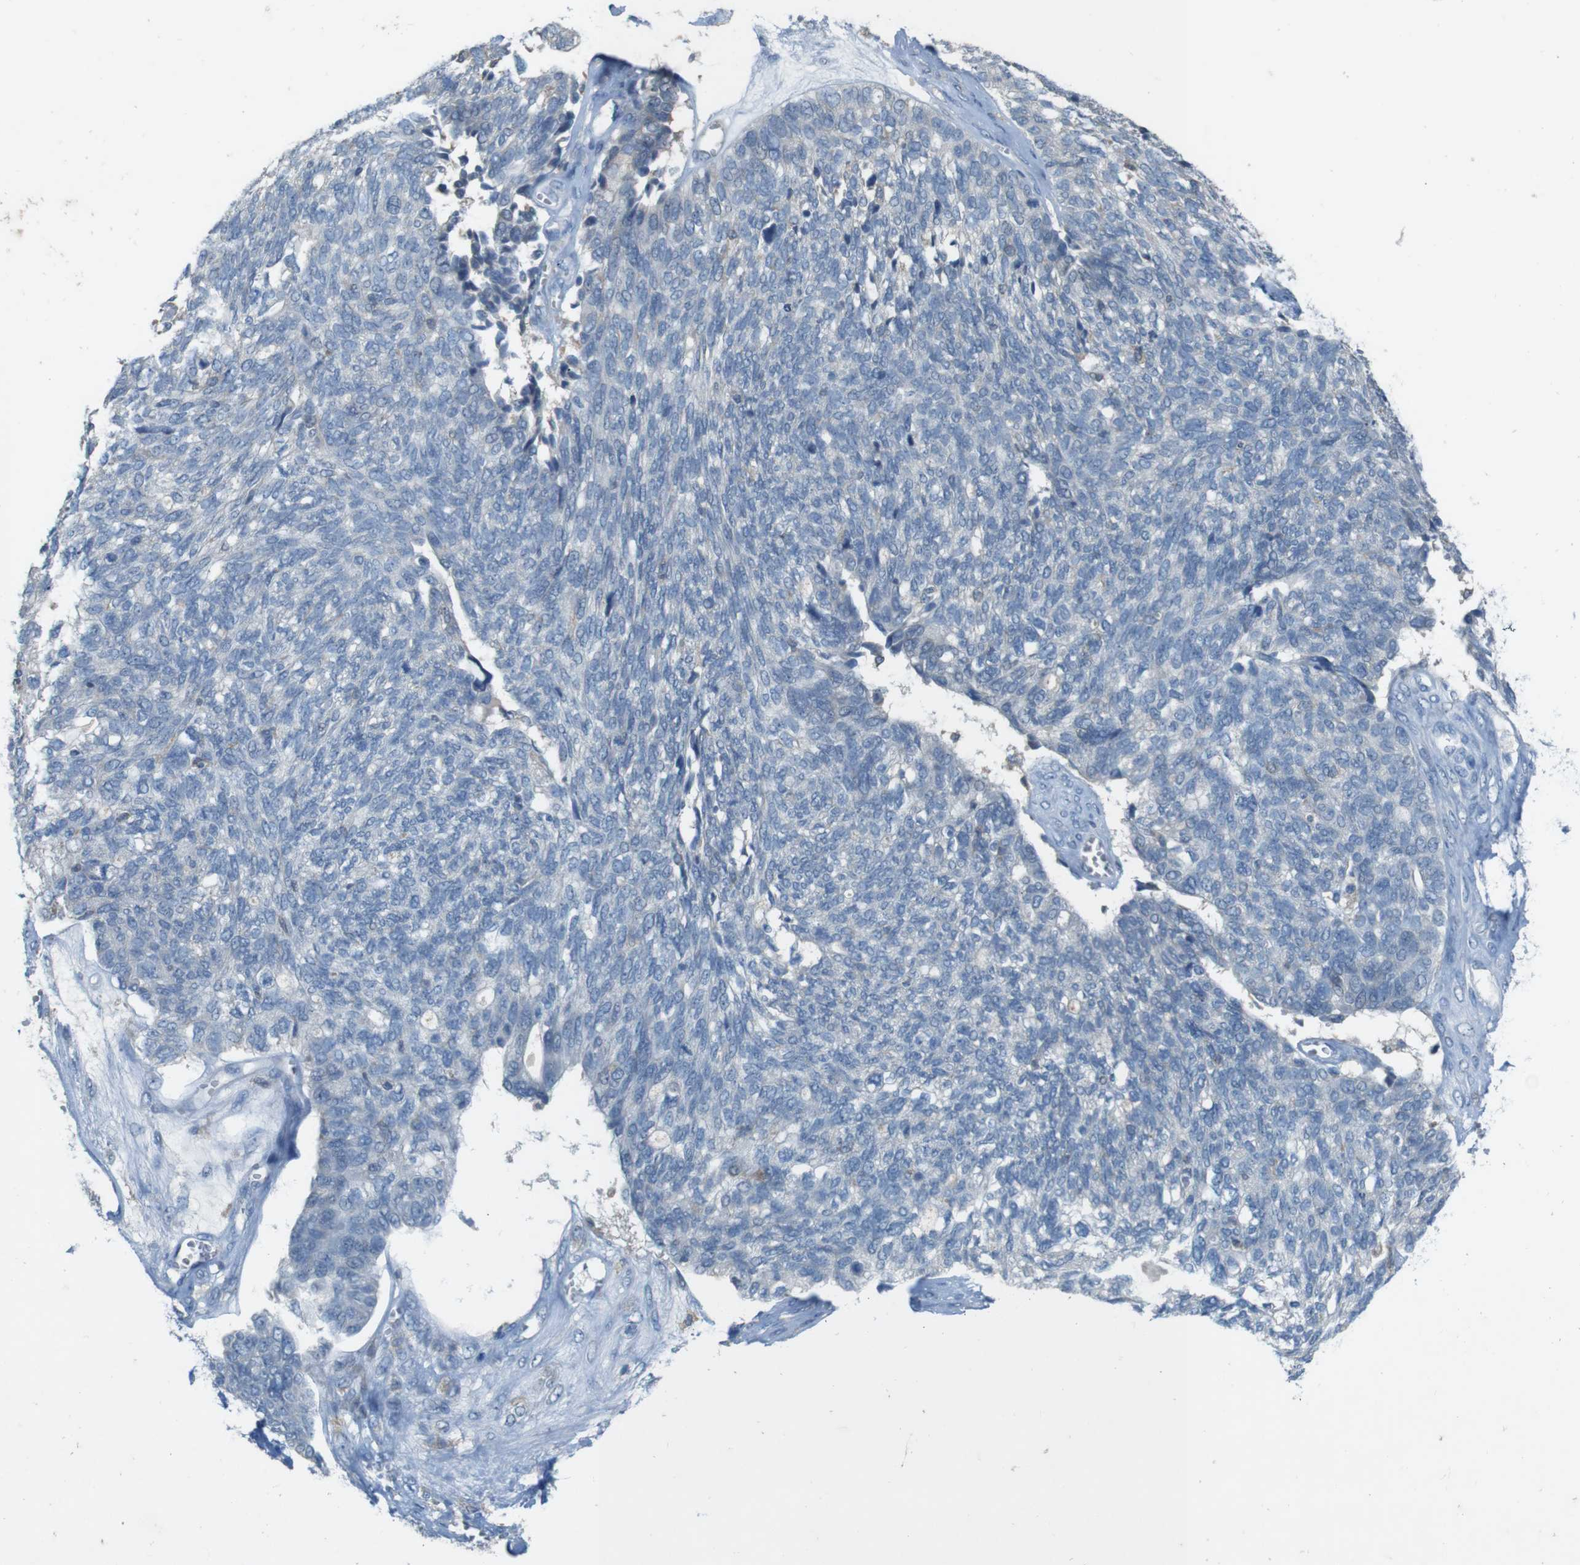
{"staining": {"intensity": "negative", "quantity": "none", "location": "none"}, "tissue": "ovarian cancer", "cell_type": "Tumor cells", "image_type": "cancer", "snomed": [{"axis": "morphology", "description": "Cystadenocarcinoma, serous, NOS"}, {"axis": "topography", "description": "Ovary"}], "caption": "A histopathology image of human ovarian cancer is negative for staining in tumor cells.", "gene": "MOGAT3", "patient": {"sex": "female", "age": 79}}